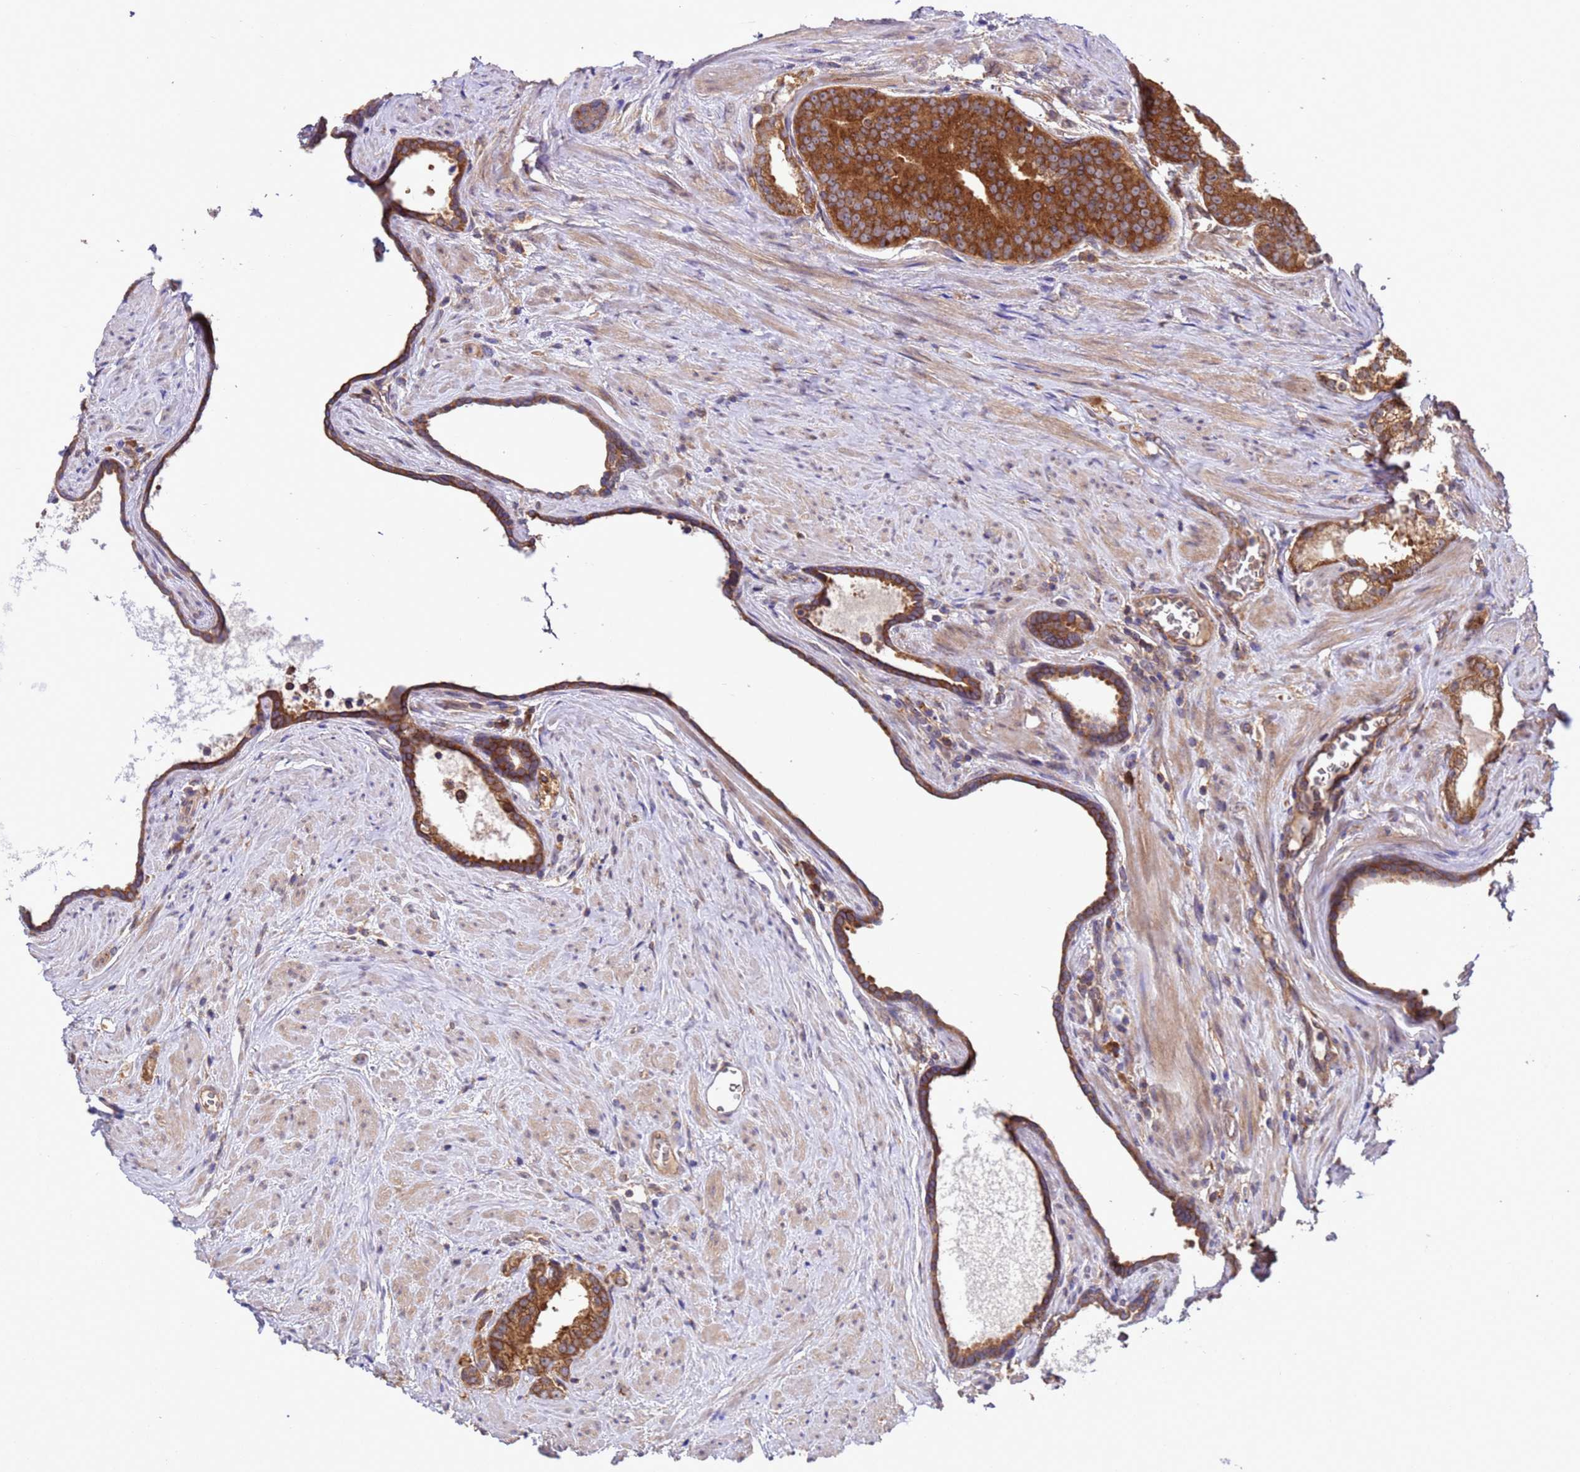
{"staining": {"intensity": "strong", "quantity": ">75%", "location": "cytoplasmic/membranous"}, "tissue": "prostate cancer", "cell_type": "Tumor cells", "image_type": "cancer", "snomed": [{"axis": "morphology", "description": "Adenocarcinoma, Low grade"}, {"axis": "topography", "description": "Prostate"}], "caption": "Immunohistochemistry image of human low-grade adenocarcinoma (prostate) stained for a protein (brown), which exhibits high levels of strong cytoplasmic/membranous expression in about >75% of tumor cells.", "gene": "ARHGAP12", "patient": {"sex": "male", "age": 71}}